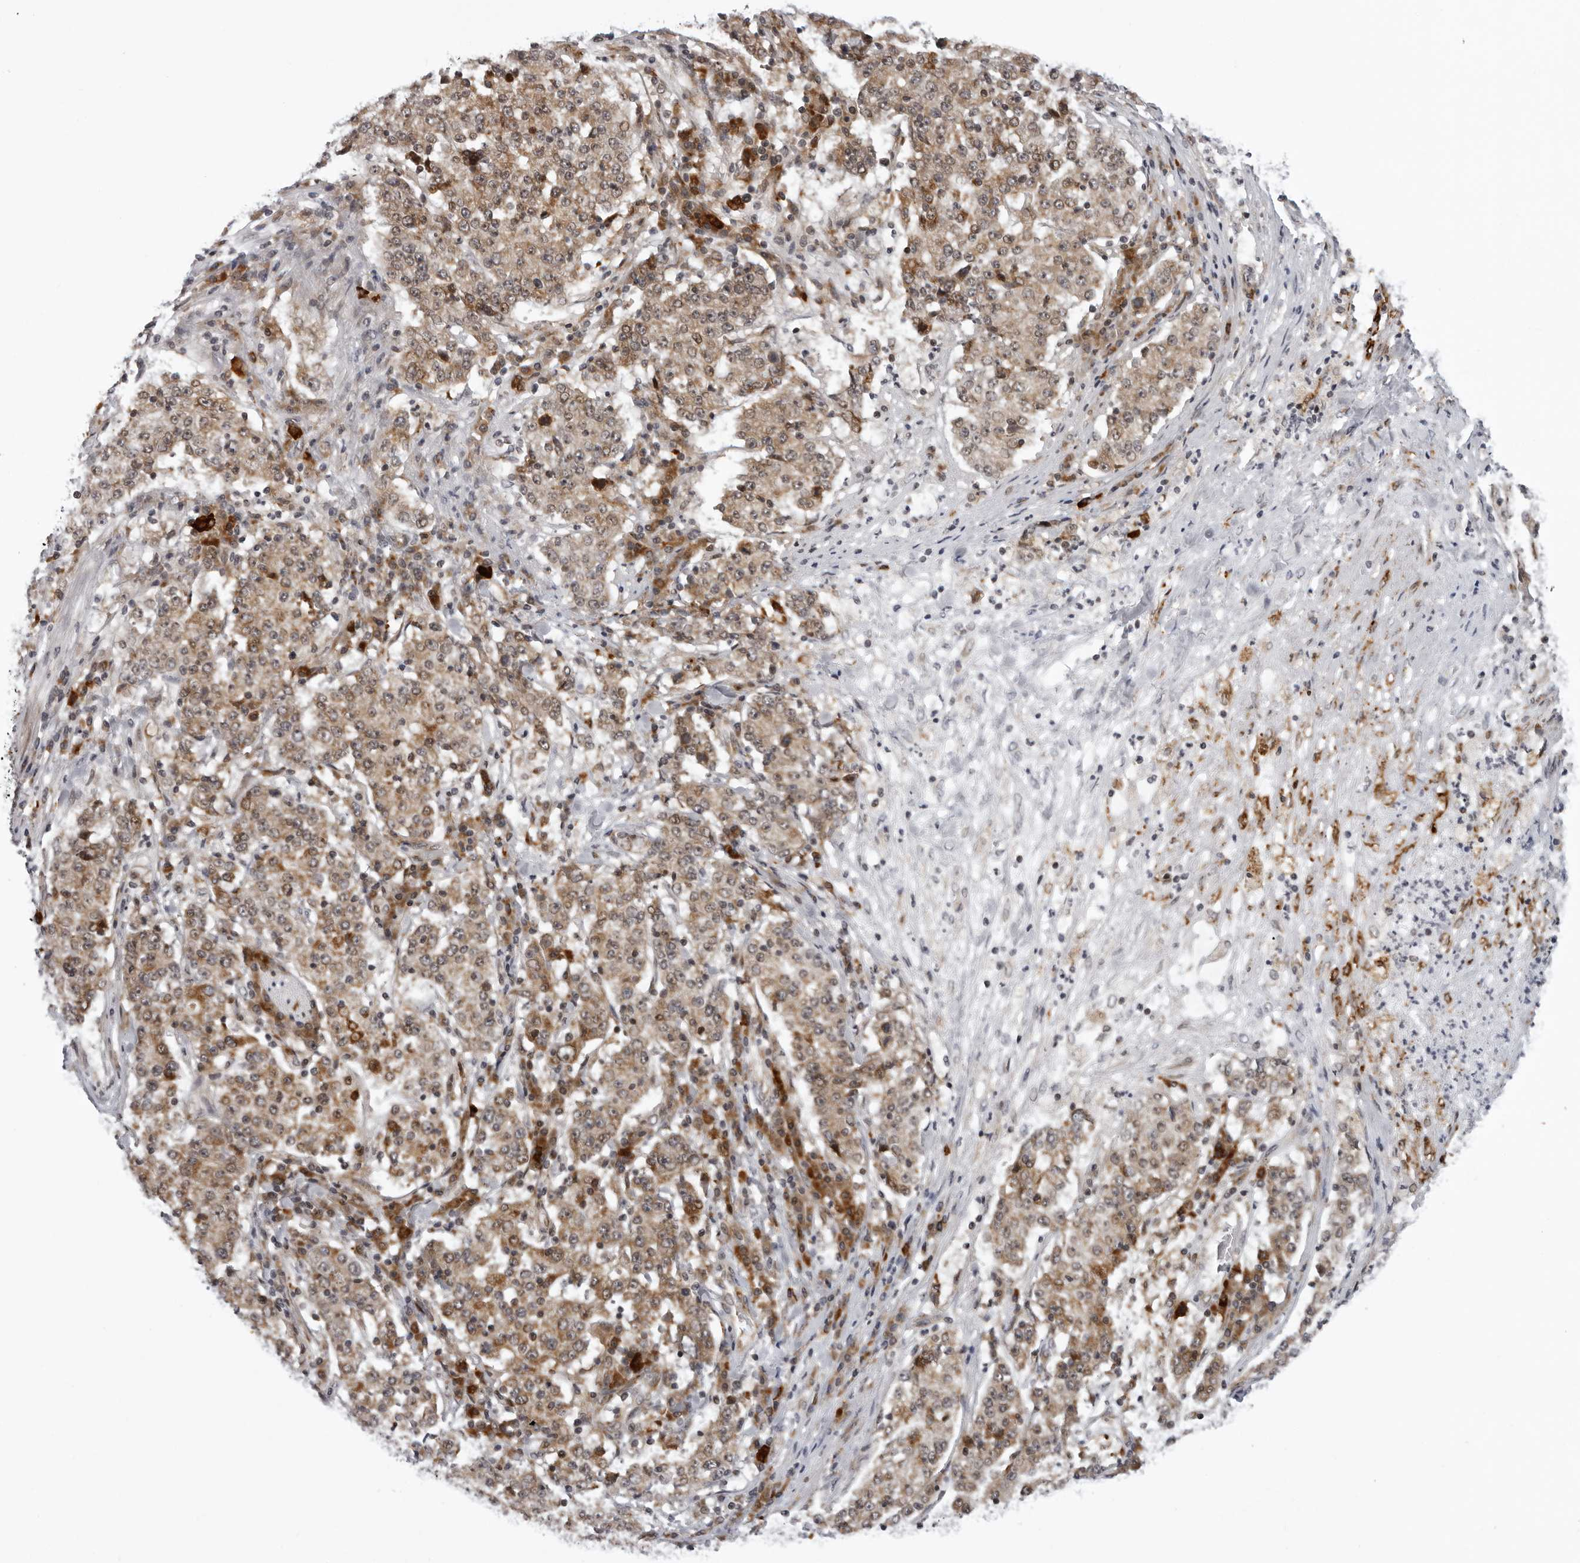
{"staining": {"intensity": "moderate", "quantity": ">75%", "location": "cytoplasmic/membranous"}, "tissue": "stomach cancer", "cell_type": "Tumor cells", "image_type": "cancer", "snomed": [{"axis": "morphology", "description": "Adenocarcinoma, NOS"}, {"axis": "topography", "description": "Stomach"}], "caption": "The image reveals staining of stomach cancer (adenocarcinoma), revealing moderate cytoplasmic/membranous protein positivity (brown color) within tumor cells.", "gene": "GCSAML", "patient": {"sex": "male", "age": 59}}